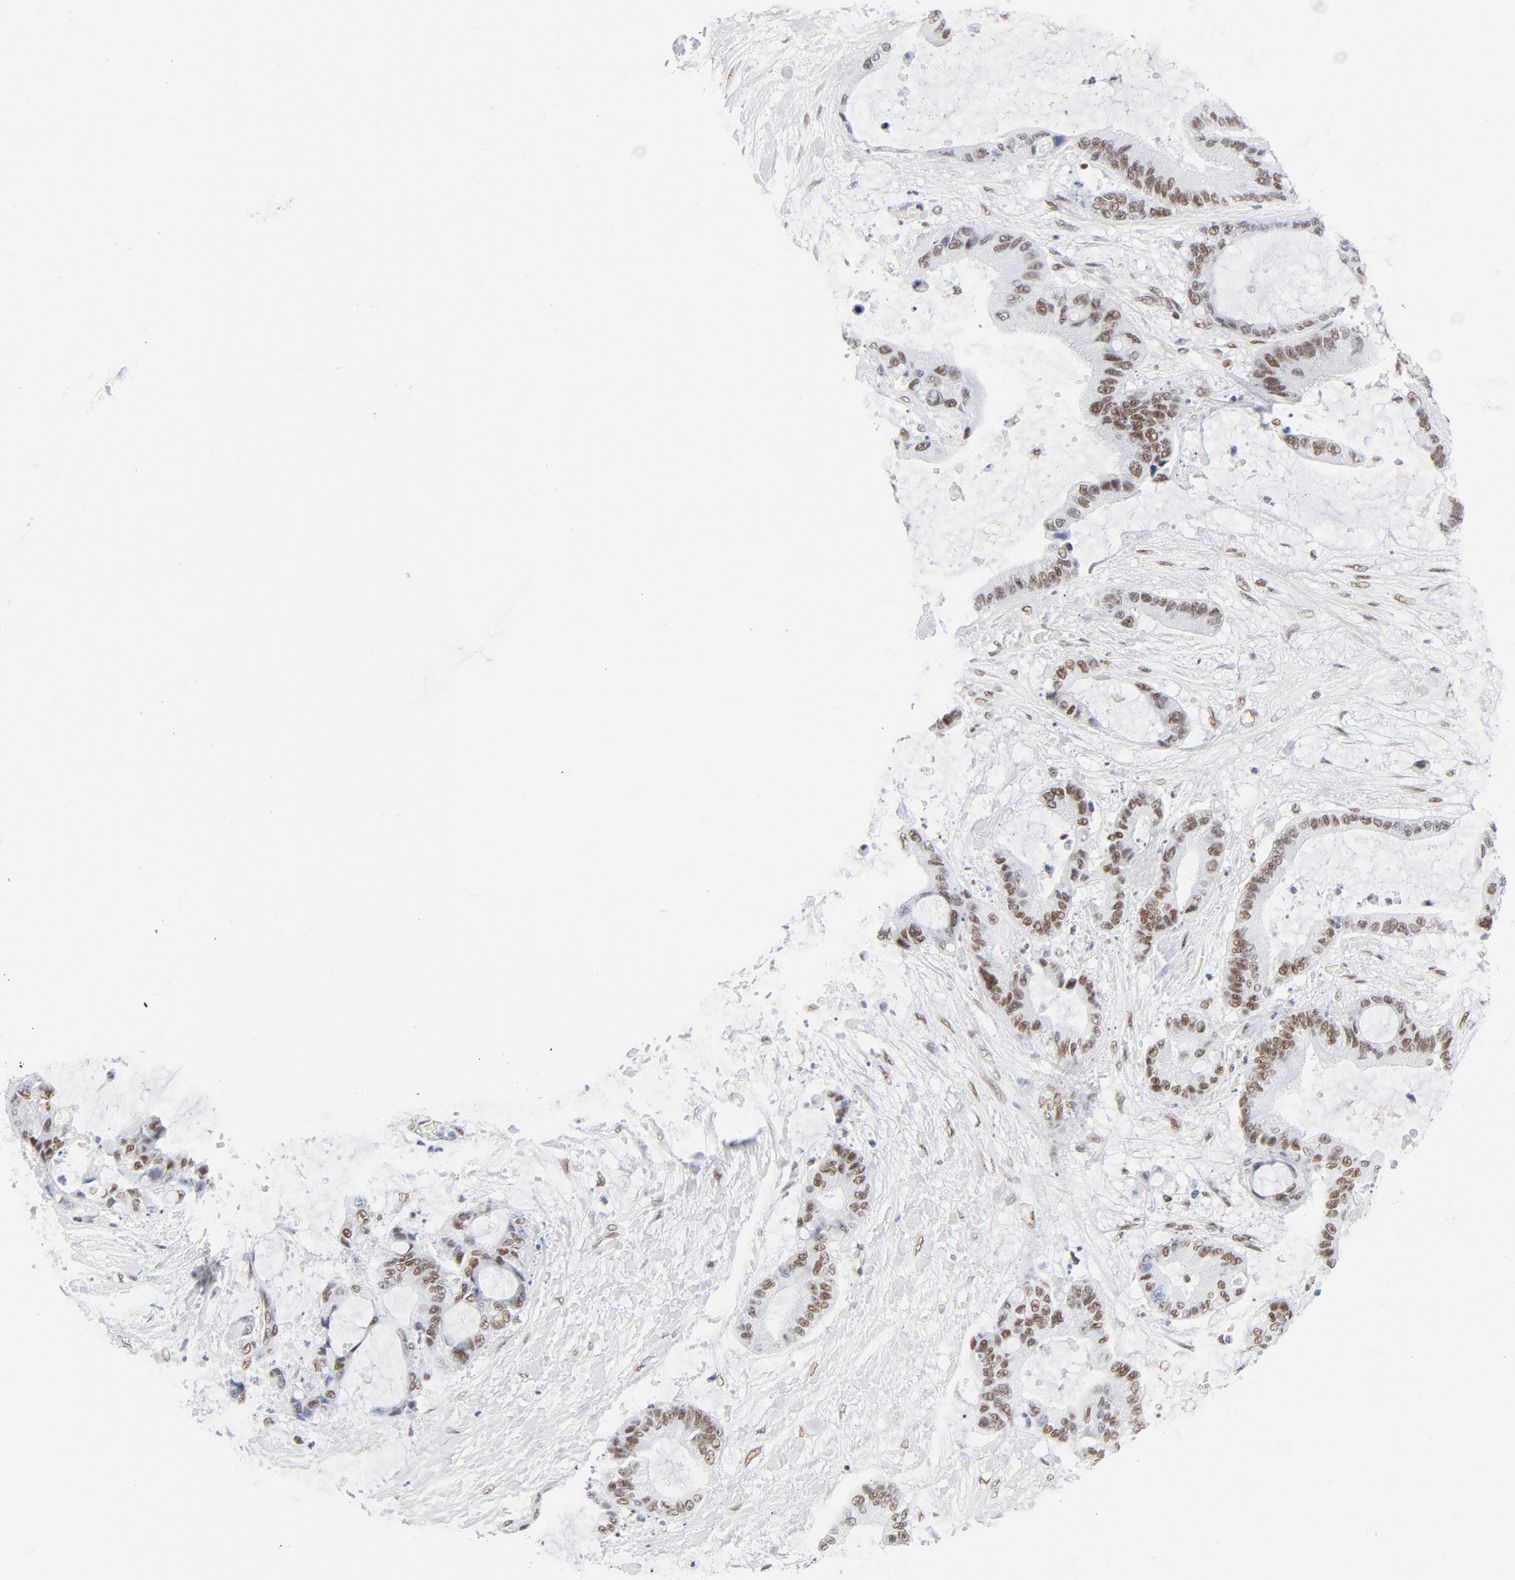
{"staining": {"intensity": "weak", "quantity": ">75%", "location": "nuclear"}, "tissue": "liver cancer", "cell_type": "Tumor cells", "image_type": "cancer", "snomed": [{"axis": "morphology", "description": "Cholangiocarcinoma"}, {"axis": "topography", "description": "Liver"}], "caption": "Human liver cancer (cholangiocarcinoma) stained with a protein marker exhibits weak staining in tumor cells.", "gene": "ATF2", "patient": {"sex": "female", "age": 73}}